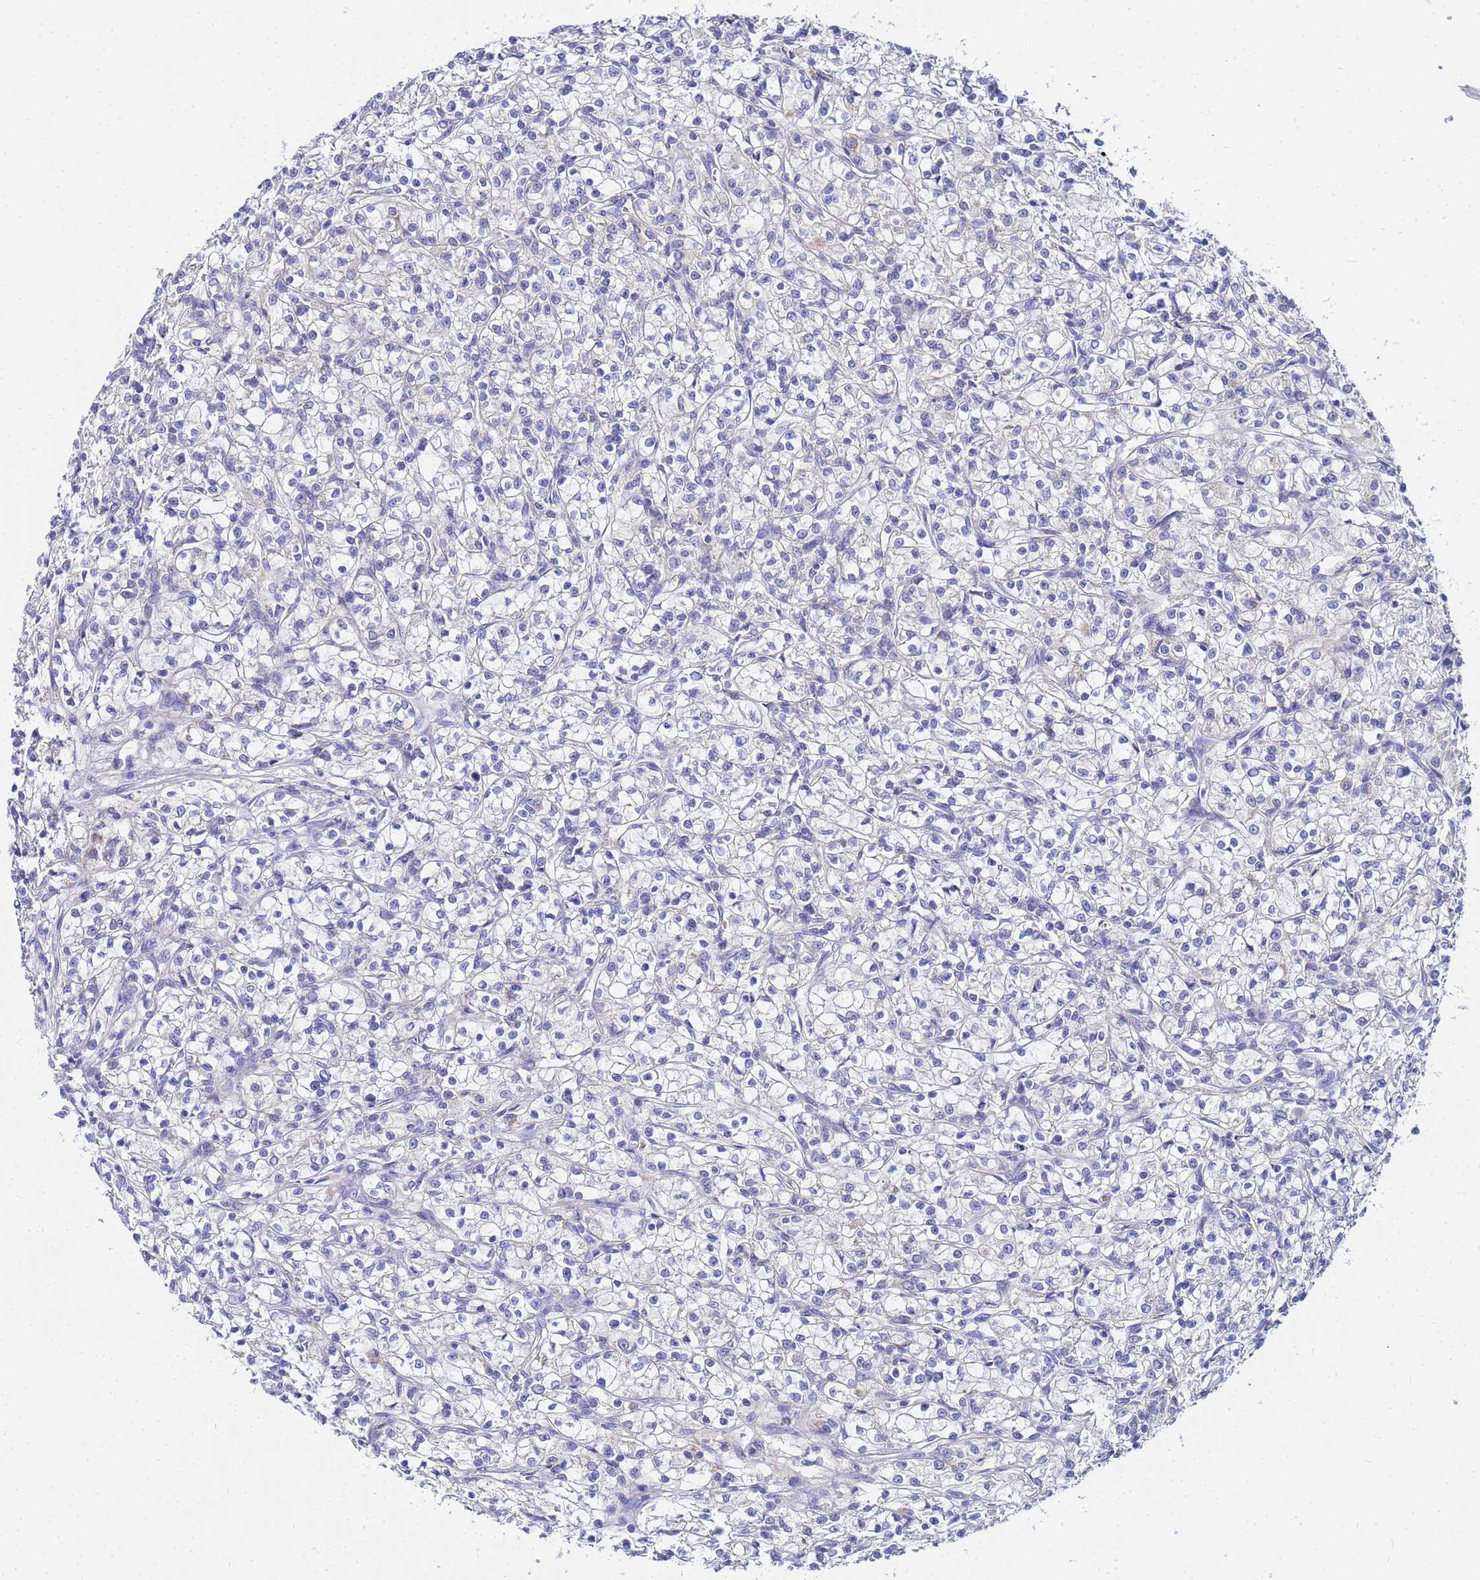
{"staining": {"intensity": "negative", "quantity": "none", "location": "none"}, "tissue": "renal cancer", "cell_type": "Tumor cells", "image_type": "cancer", "snomed": [{"axis": "morphology", "description": "Adenocarcinoma, NOS"}, {"axis": "topography", "description": "Kidney"}], "caption": "Immunohistochemistry (IHC) histopathology image of neoplastic tissue: renal cancer (adenocarcinoma) stained with DAB (3,3'-diaminobenzidine) shows no significant protein staining in tumor cells. The staining is performed using DAB (3,3'-diaminobenzidine) brown chromogen with nuclei counter-stained in using hematoxylin.", "gene": "FAHD2A", "patient": {"sex": "female", "age": 59}}